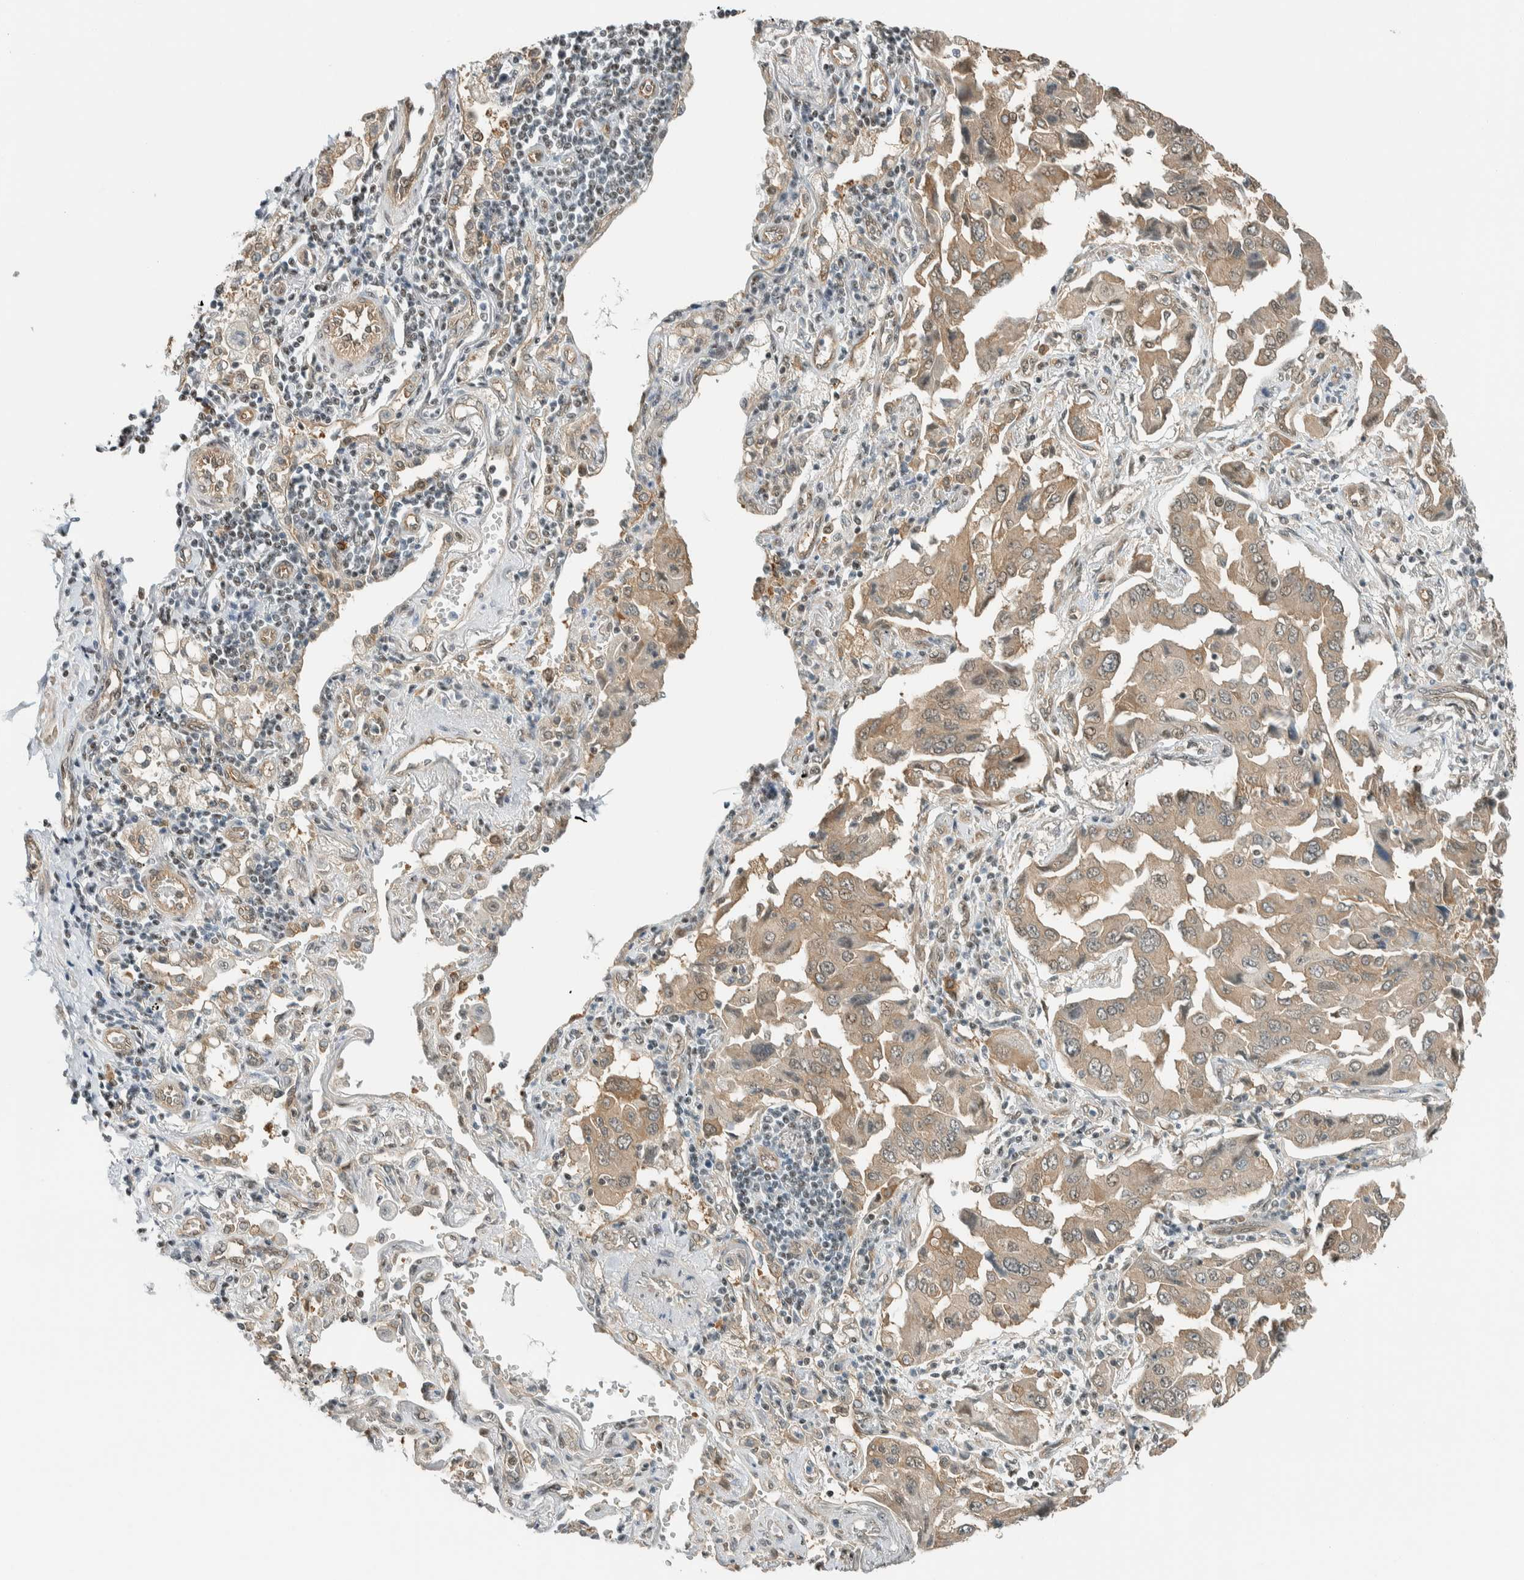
{"staining": {"intensity": "weak", "quantity": ">75%", "location": "cytoplasmic/membranous"}, "tissue": "lung cancer", "cell_type": "Tumor cells", "image_type": "cancer", "snomed": [{"axis": "morphology", "description": "Adenocarcinoma, NOS"}, {"axis": "topography", "description": "Lung"}], "caption": "Protein expression analysis of lung cancer displays weak cytoplasmic/membranous staining in about >75% of tumor cells. The staining was performed using DAB (3,3'-diaminobenzidine), with brown indicating positive protein expression. Nuclei are stained blue with hematoxylin.", "gene": "NIBAN2", "patient": {"sex": "female", "age": 65}}